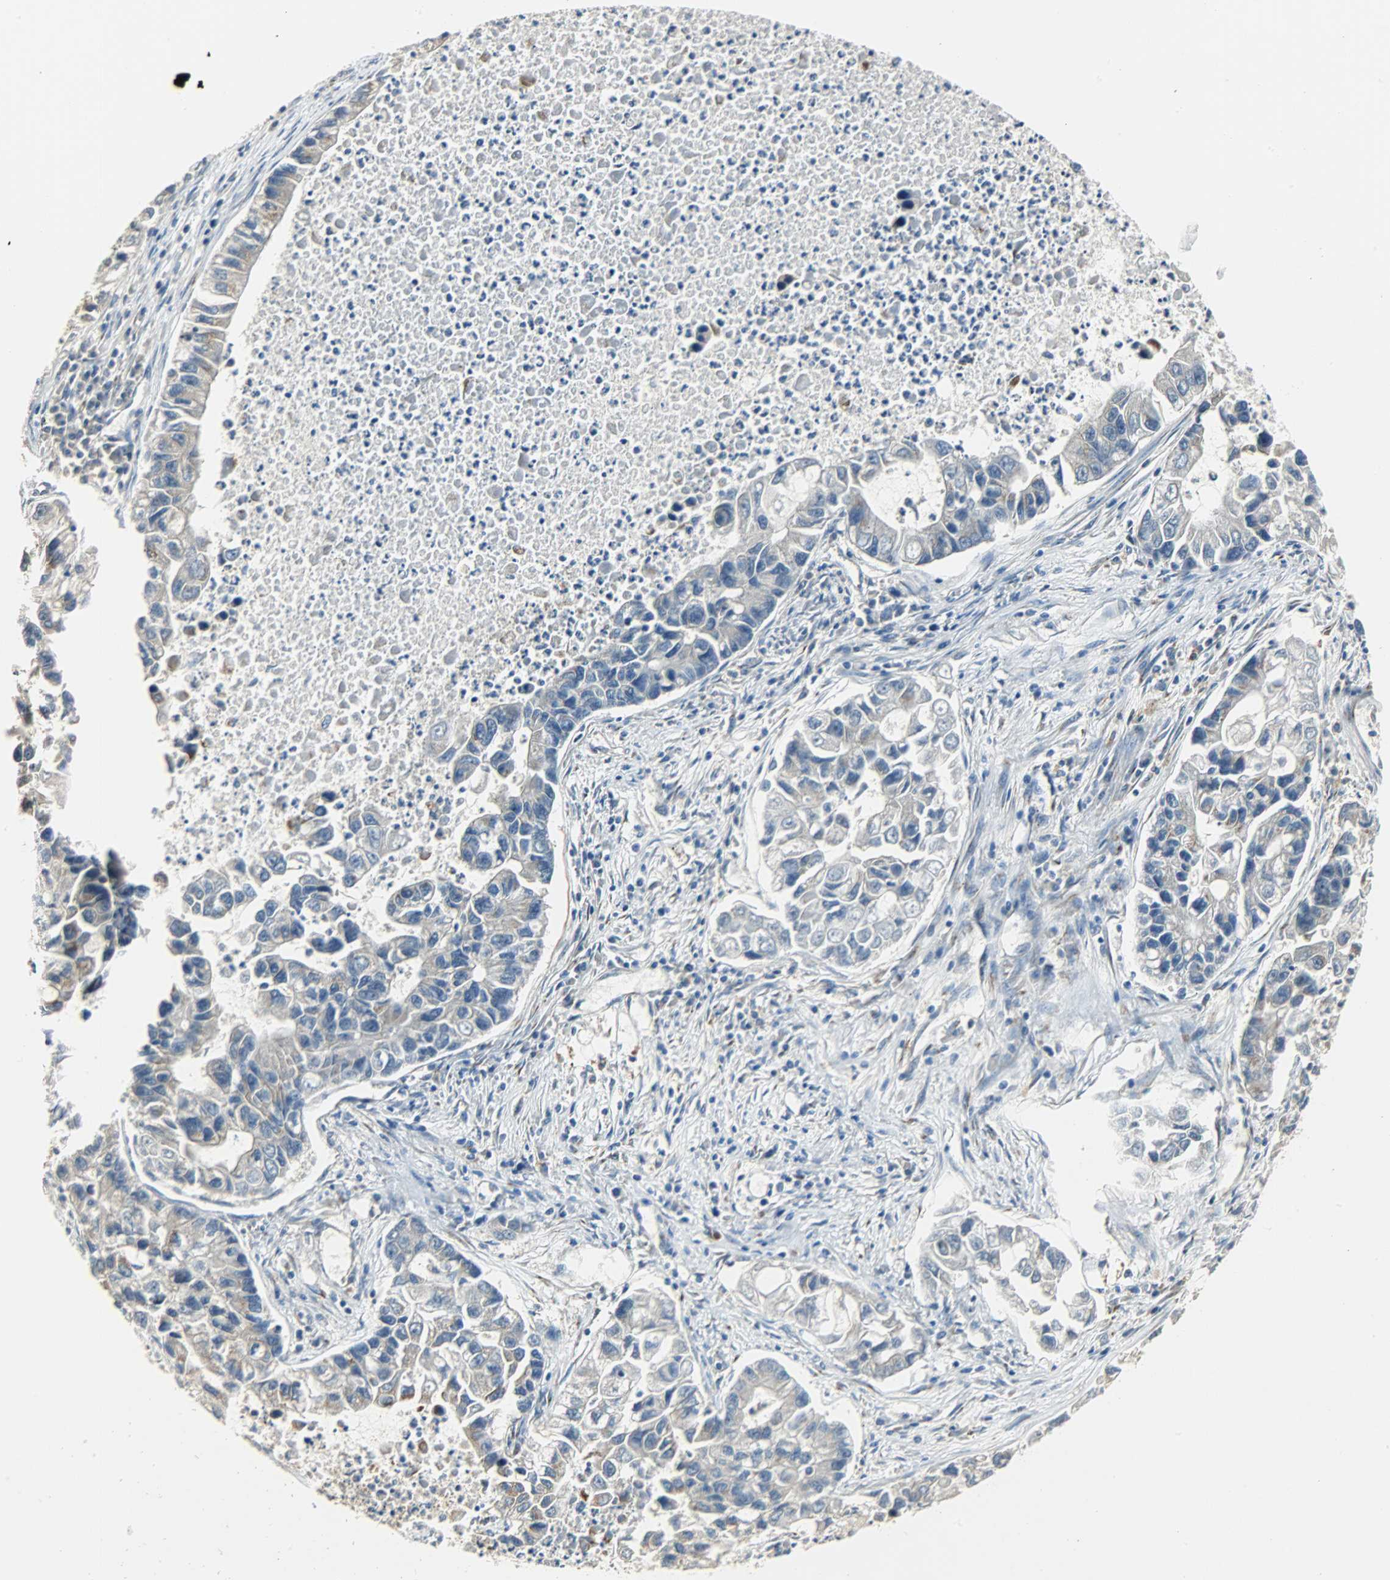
{"staining": {"intensity": "weak", "quantity": "25%-75%", "location": "cytoplasmic/membranous"}, "tissue": "lung cancer", "cell_type": "Tumor cells", "image_type": "cancer", "snomed": [{"axis": "morphology", "description": "Adenocarcinoma, NOS"}, {"axis": "topography", "description": "Lung"}], "caption": "Lung cancer (adenocarcinoma) stained with a brown dye reveals weak cytoplasmic/membranous positive expression in approximately 25%-75% of tumor cells.", "gene": "KIAA1217", "patient": {"sex": "female", "age": 51}}